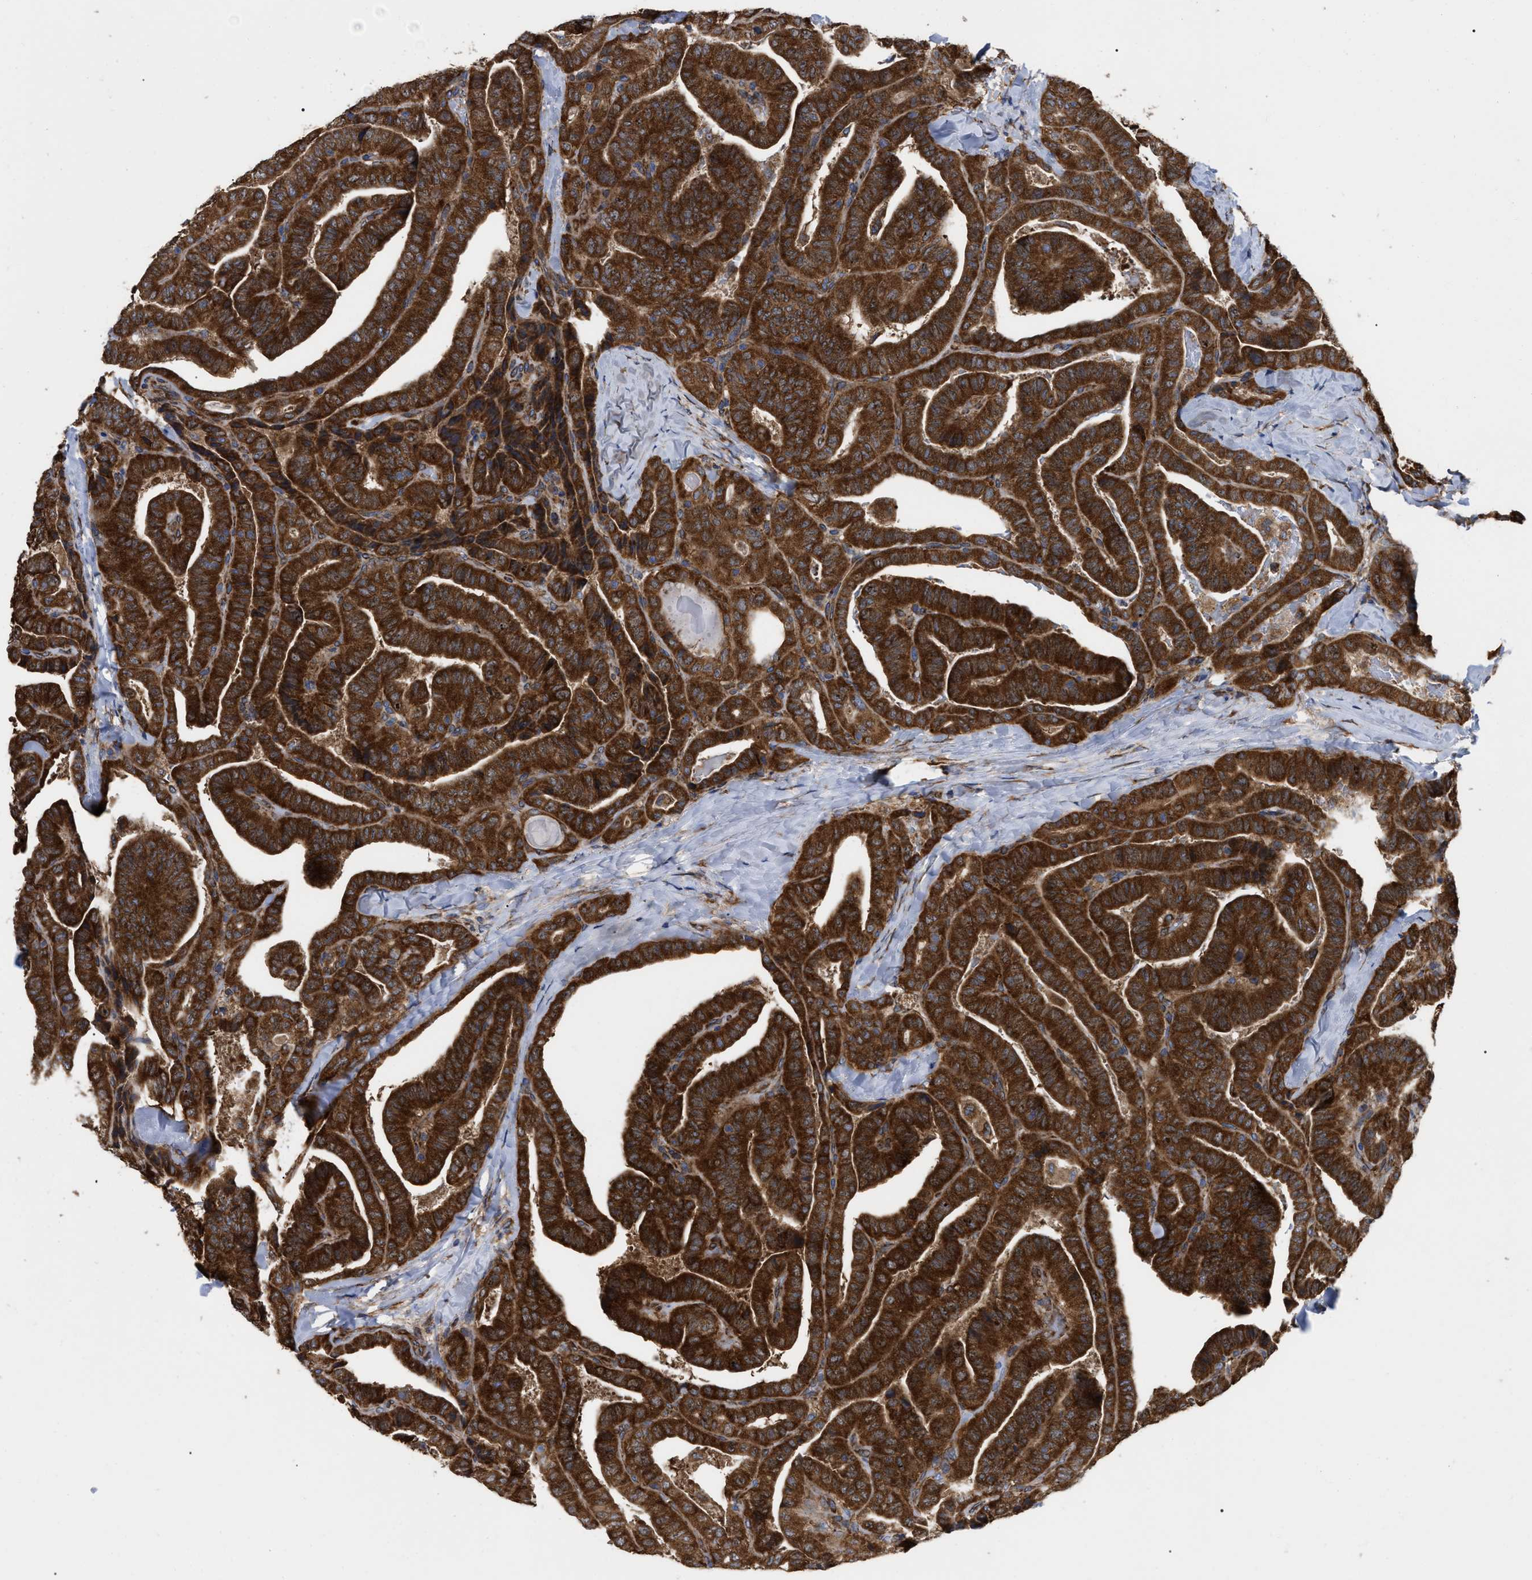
{"staining": {"intensity": "strong", "quantity": ">75%", "location": "cytoplasmic/membranous"}, "tissue": "thyroid cancer", "cell_type": "Tumor cells", "image_type": "cancer", "snomed": [{"axis": "morphology", "description": "Papillary adenocarcinoma, NOS"}, {"axis": "topography", "description": "Thyroid gland"}], "caption": "Human thyroid papillary adenocarcinoma stained with a brown dye exhibits strong cytoplasmic/membranous positive positivity in about >75% of tumor cells.", "gene": "FAM120A", "patient": {"sex": "male", "age": 77}}